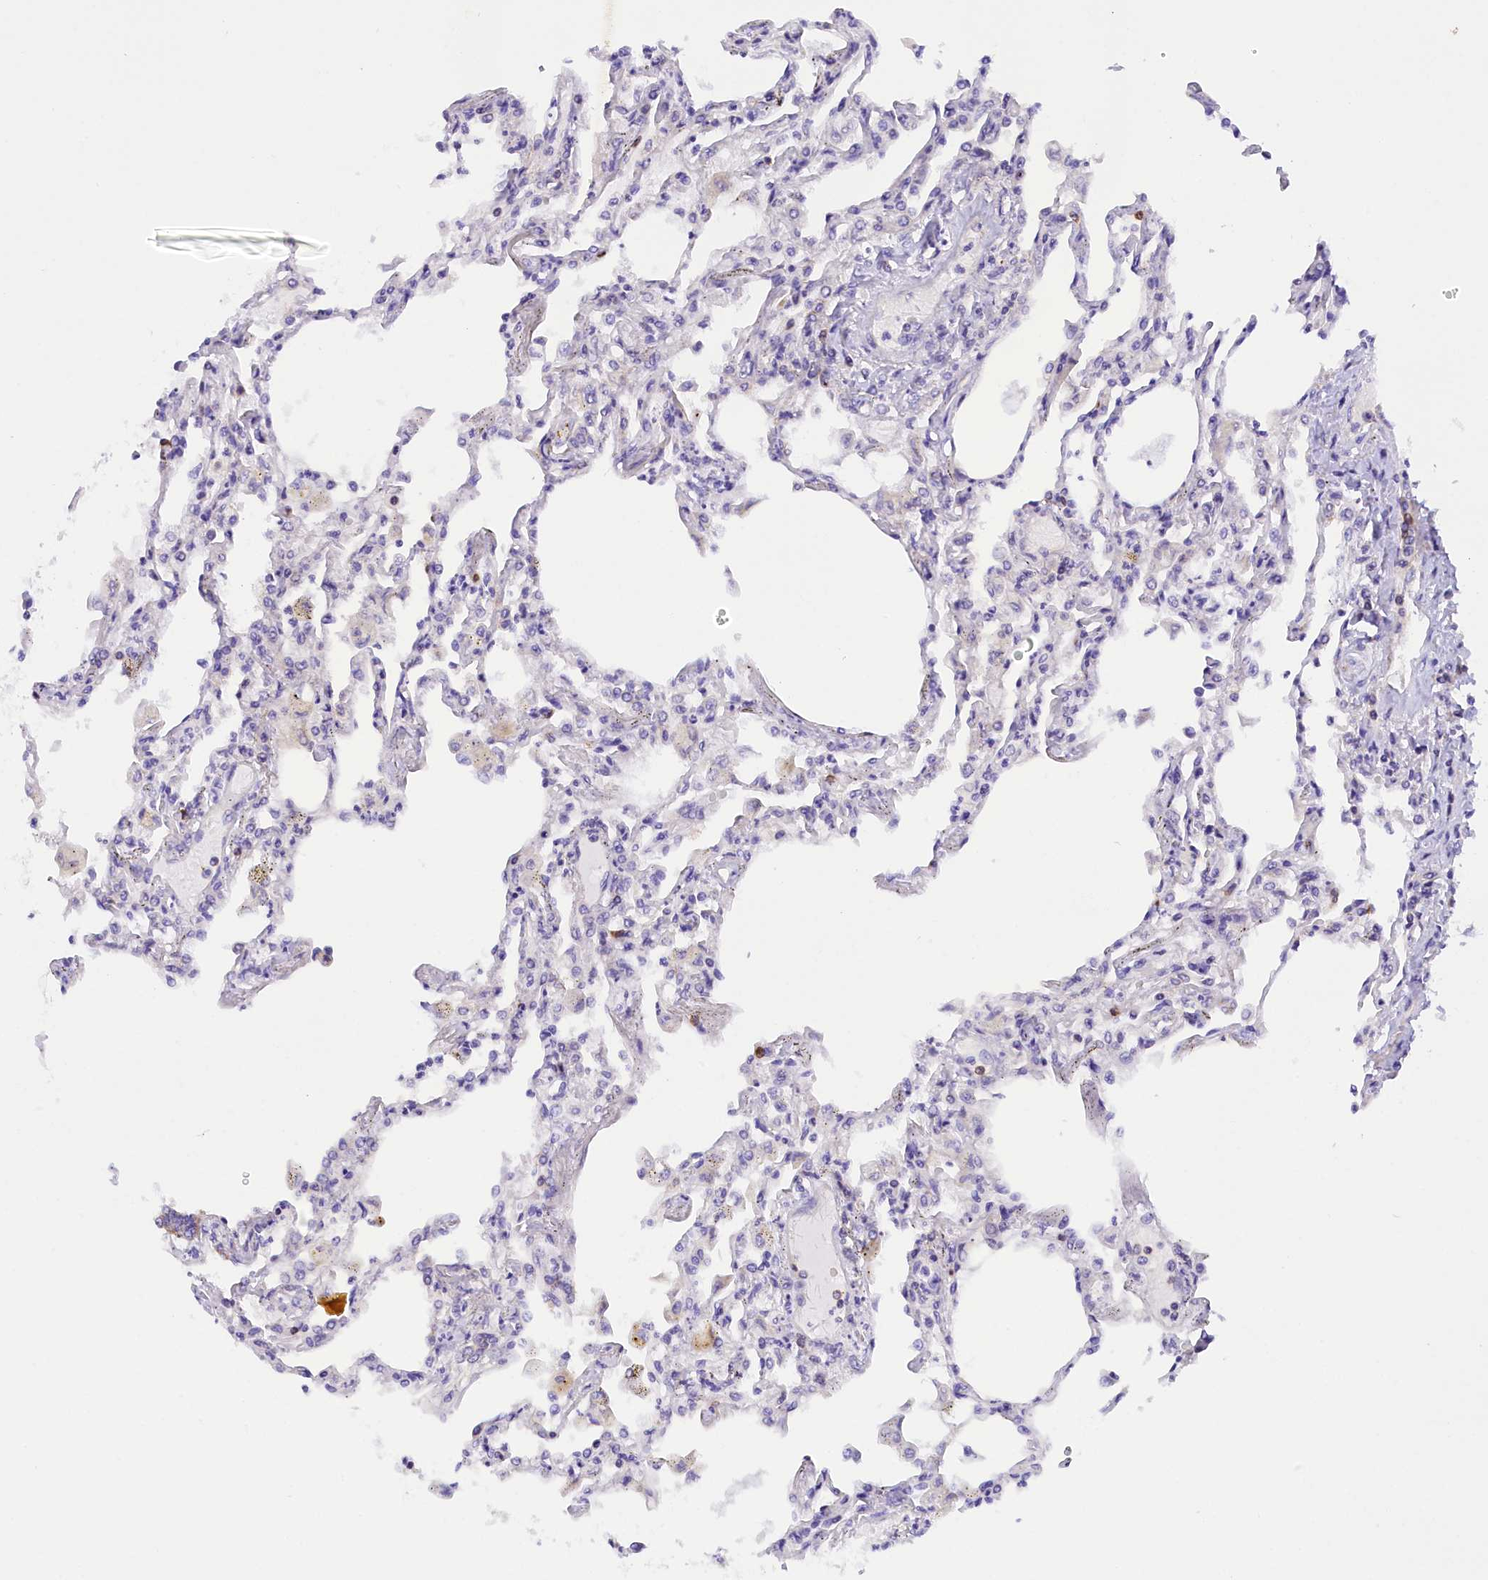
{"staining": {"intensity": "negative", "quantity": "none", "location": "none"}, "tissue": "lung", "cell_type": "Alveolar cells", "image_type": "normal", "snomed": [{"axis": "morphology", "description": "Normal tissue, NOS"}, {"axis": "topography", "description": "Bronchus"}, {"axis": "topography", "description": "Lung"}], "caption": "Lung stained for a protein using IHC demonstrates no staining alveolar cells.", "gene": "FAM193A", "patient": {"sex": "female", "age": 49}}